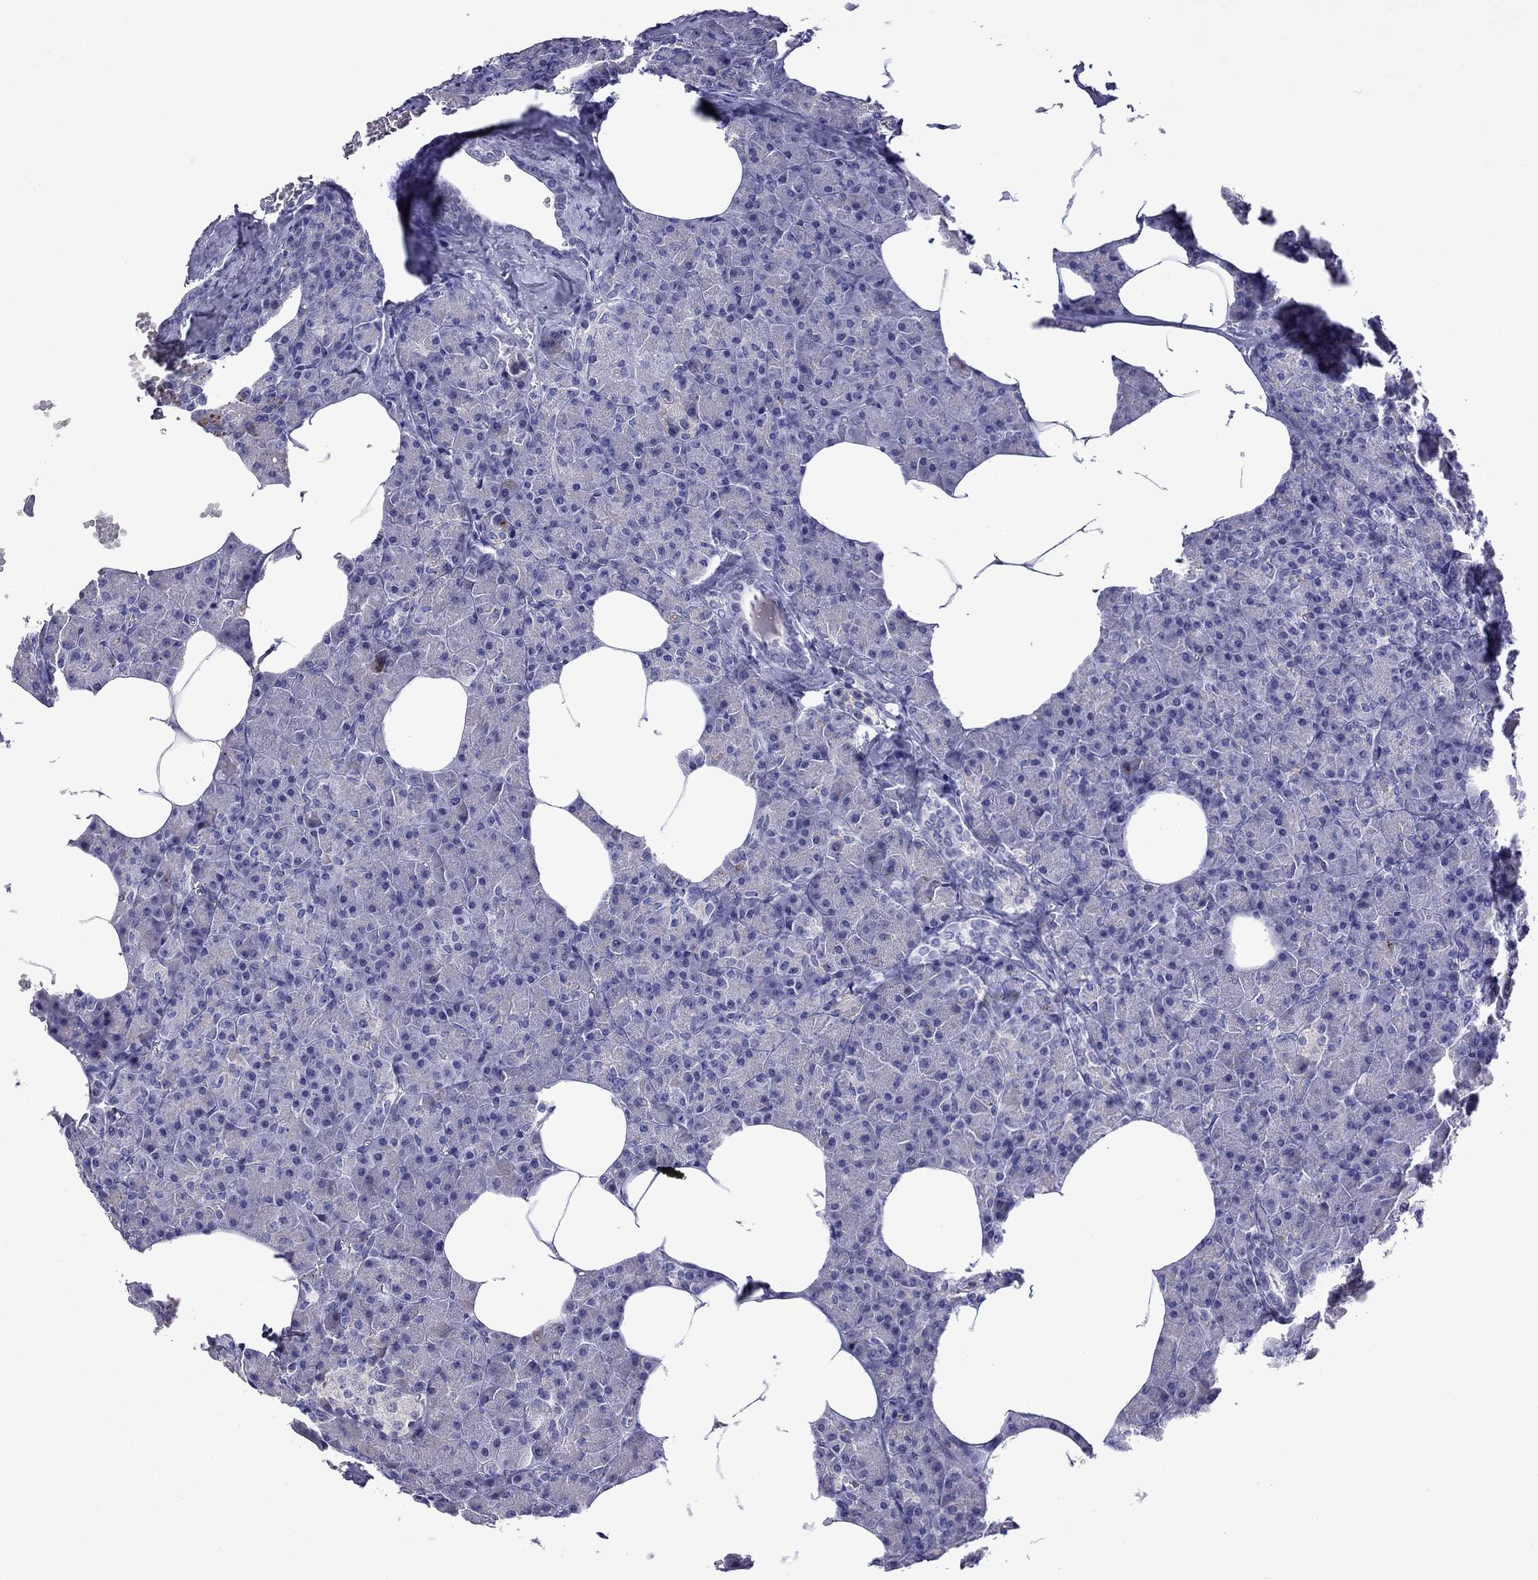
{"staining": {"intensity": "negative", "quantity": "none", "location": "none"}, "tissue": "pancreas", "cell_type": "Exocrine glandular cells", "image_type": "normal", "snomed": [{"axis": "morphology", "description": "Normal tissue, NOS"}, {"axis": "topography", "description": "Pancreas"}], "caption": "High magnification brightfield microscopy of benign pancreas stained with DAB (3,3'-diaminobenzidine) (brown) and counterstained with hematoxylin (blue): exocrine glandular cells show no significant staining. The staining was performed using DAB (3,3'-diaminobenzidine) to visualize the protein expression in brown, while the nuclei were stained in blue with hematoxylin (Magnification: 20x).", "gene": "STAR", "patient": {"sex": "female", "age": 45}}